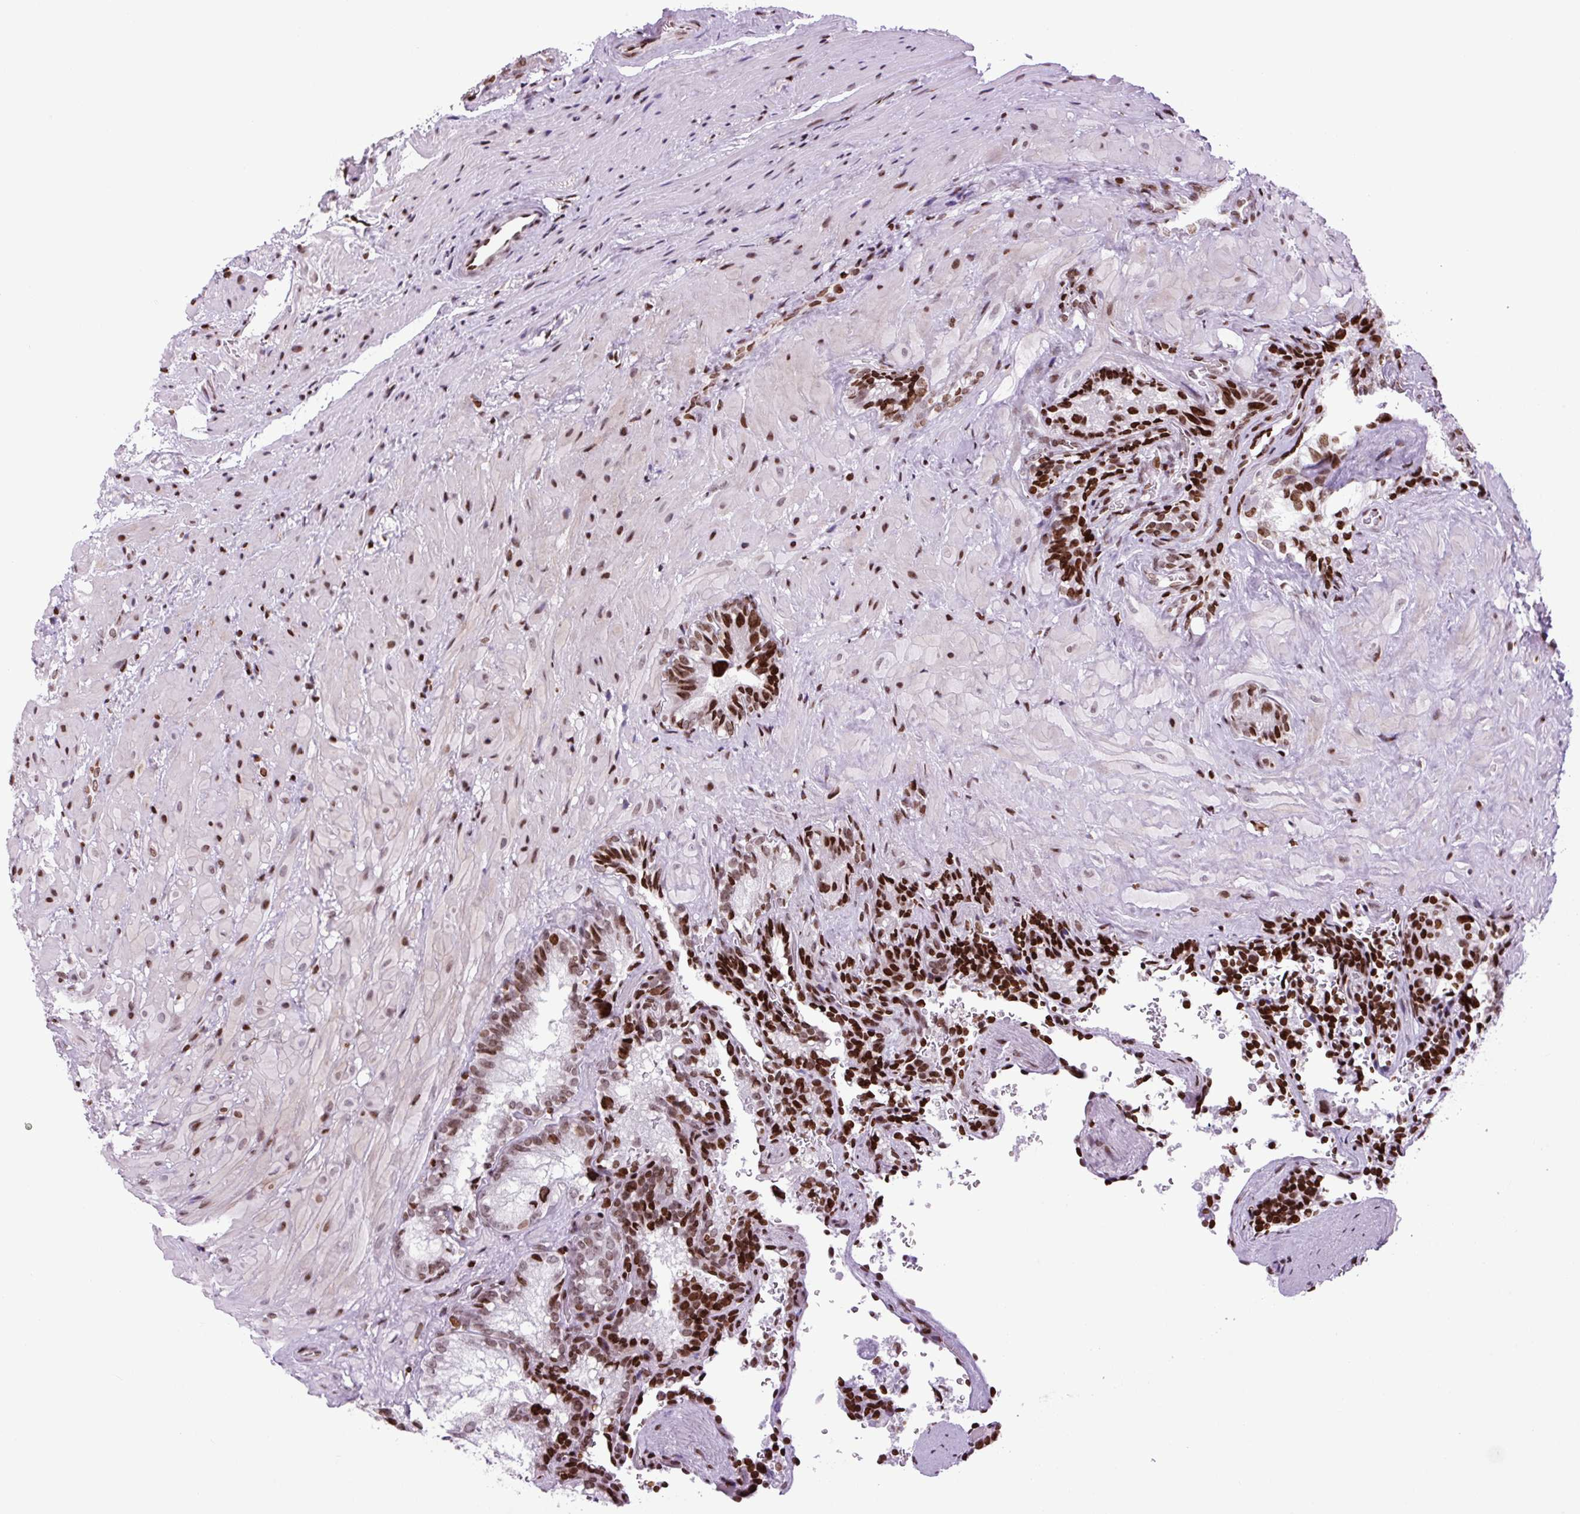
{"staining": {"intensity": "strong", "quantity": ">75%", "location": "nuclear"}, "tissue": "seminal vesicle", "cell_type": "Glandular cells", "image_type": "normal", "snomed": [{"axis": "morphology", "description": "Normal tissue, NOS"}, {"axis": "topography", "description": "Seminal veicle"}], "caption": "Glandular cells show strong nuclear expression in about >75% of cells in unremarkable seminal vesicle.", "gene": "H1", "patient": {"sex": "male", "age": 47}}